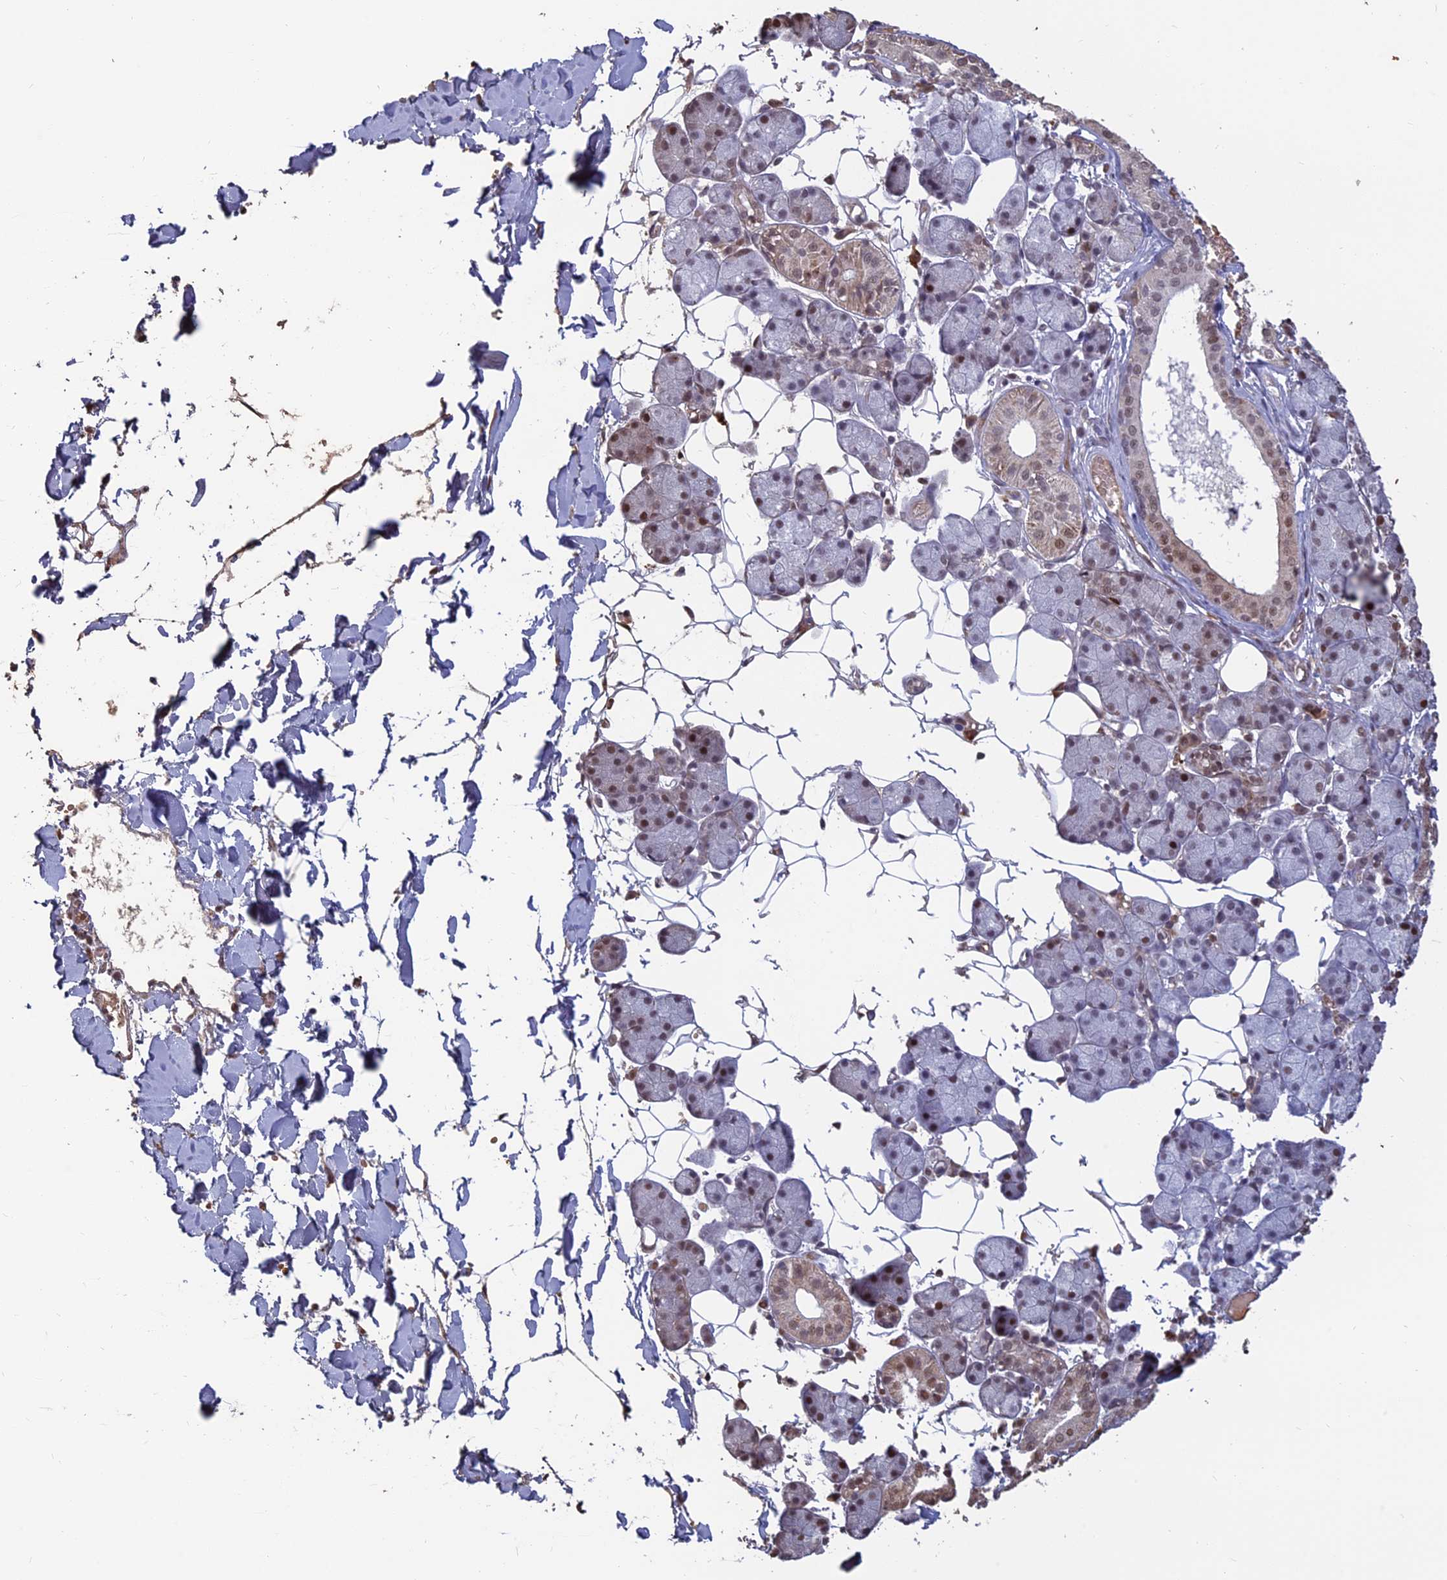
{"staining": {"intensity": "moderate", "quantity": "25%-75%", "location": "nuclear"}, "tissue": "salivary gland", "cell_type": "Glandular cells", "image_type": "normal", "snomed": [{"axis": "morphology", "description": "Normal tissue, NOS"}, {"axis": "topography", "description": "Salivary gland"}], "caption": "Immunohistochemistry (IHC) (DAB) staining of unremarkable human salivary gland exhibits moderate nuclear protein expression in approximately 25%-75% of glandular cells.", "gene": "MFAP1", "patient": {"sex": "female", "age": 33}}